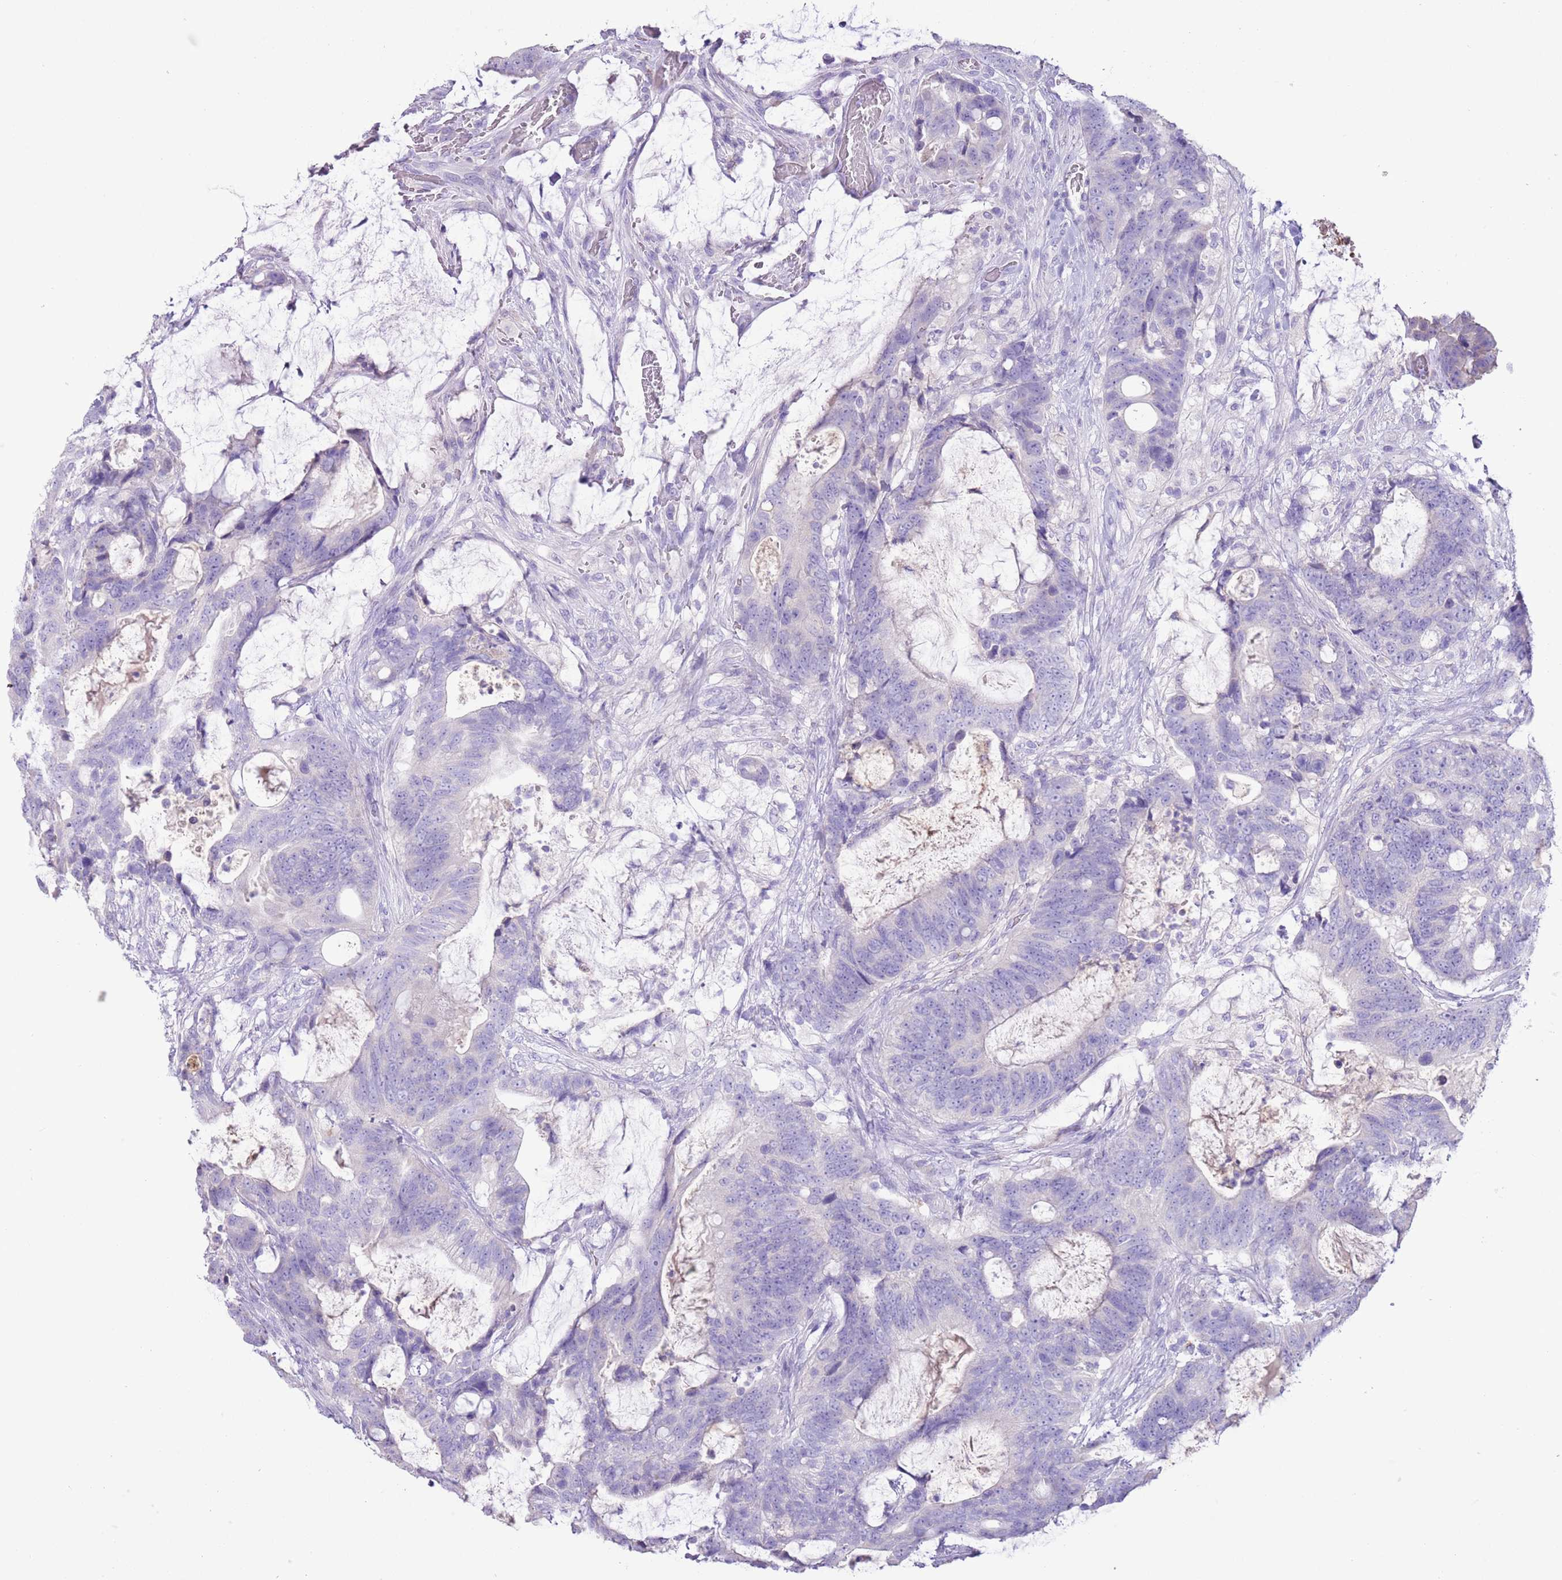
{"staining": {"intensity": "negative", "quantity": "none", "location": "none"}, "tissue": "colorectal cancer", "cell_type": "Tumor cells", "image_type": "cancer", "snomed": [{"axis": "morphology", "description": "Adenocarcinoma, NOS"}, {"axis": "topography", "description": "Colon"}], "caption": "Immunohistochemistry photomicrograph of colorectal adenocarcinoma stained for a protein (brown), which demonstrates no staining in tumor cells.", "gene": "ZNF697", "patient": {"sex": "female", "age": 82}}